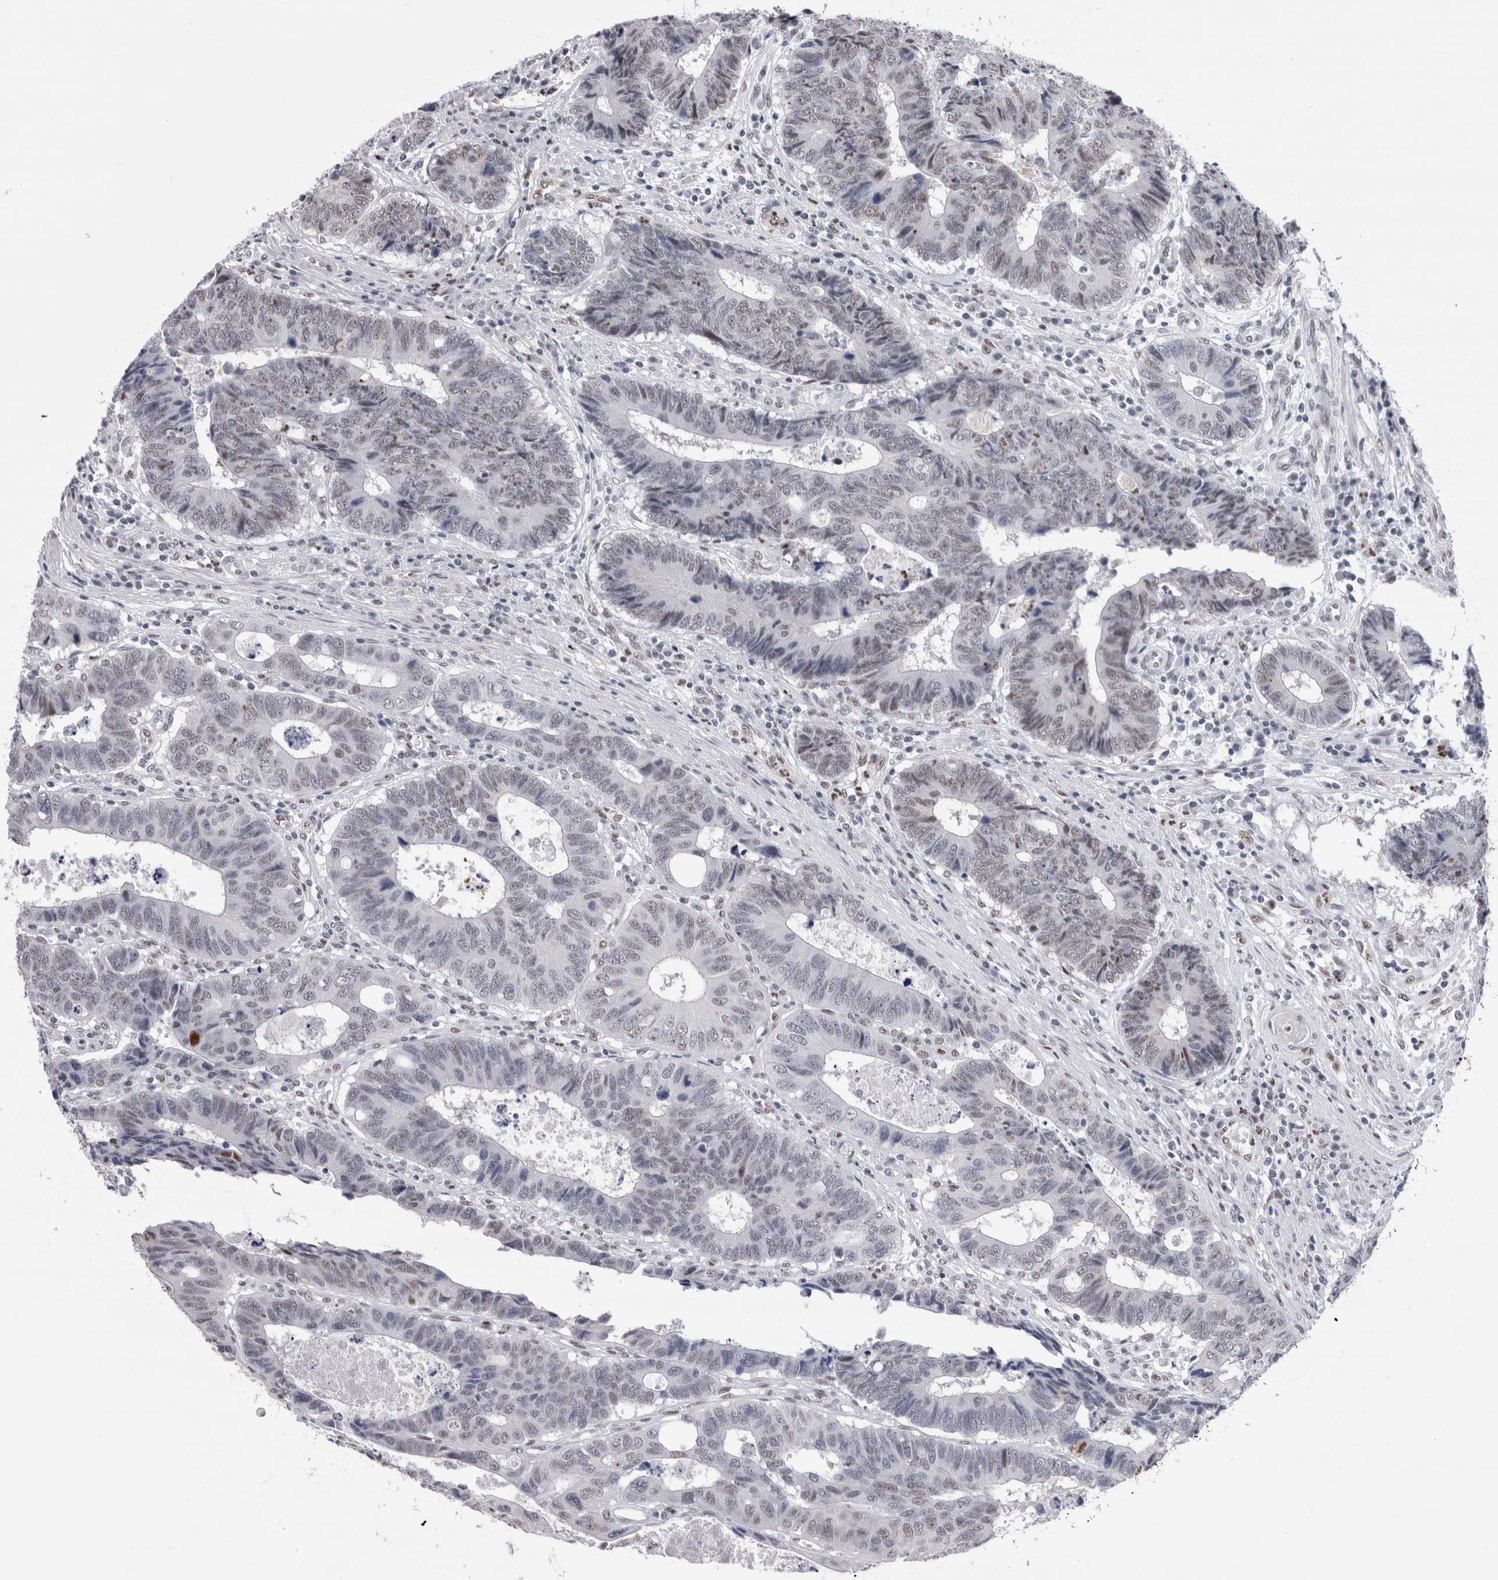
{"staining": {"intensity": "weak", "quantity": "<25%", "location": "nuclear"}, "tissue": "colorectal cancer", "cell_type": "Tumor cells", "image_type": "cancer", "snomed": [{"axis": "morphology", "description": "Adenocarcinoma, NOS"}, {"axis": "topography", "description": "Rectum"}], "caption": "Histopathology image shows no protein expression in tumor cells of colorectal cancer tissue. (DAB (3,3'-diaminobenzidine) immunohistochemistry (IHC) visualized using brightfield microscopy, high magnification).", "gene": "RBM6", "patient": {"sex": "male", "age": 84}}